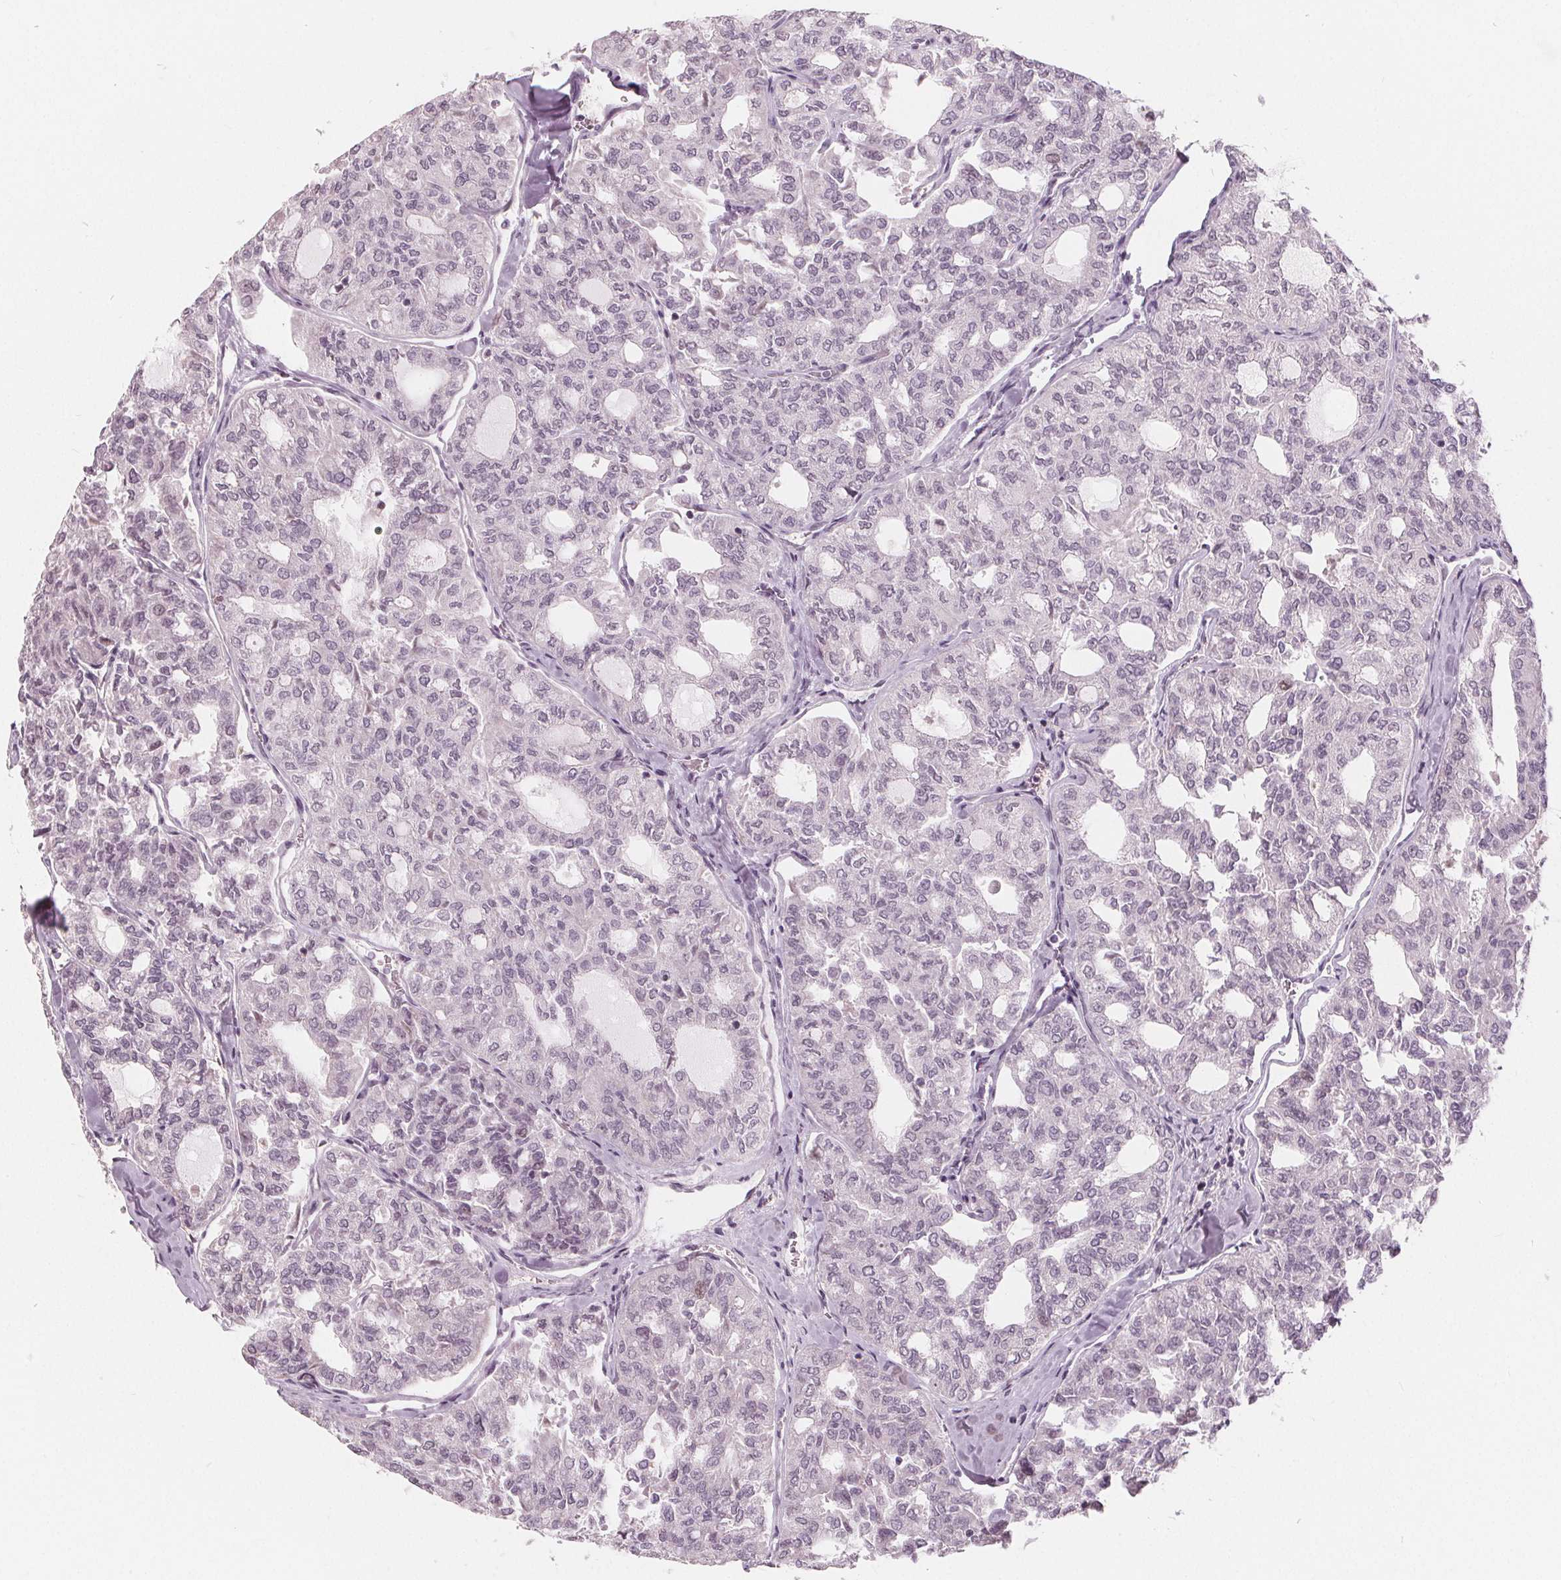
{"staining": {"intensity": "negative", "quantity": "none", "location": "none"}, "tissue": "thyroid cancer", "cell_type": "Tumor cells", "image_type": "cancer", "snomed": [{"axis": "morphology", "description": "Follicular adenoma carcinoma, NOS"}, {"axis": "topography", "description": "Thyroid gland"}], "caption": "High power microscopy histopathology image of an IHC micrograph of thyroid follicular adenoma carcinoma, revealing no significant expression in tumor cells.", "gene": "NUP210L", "patient": {"sex": "male", "age": 75}}